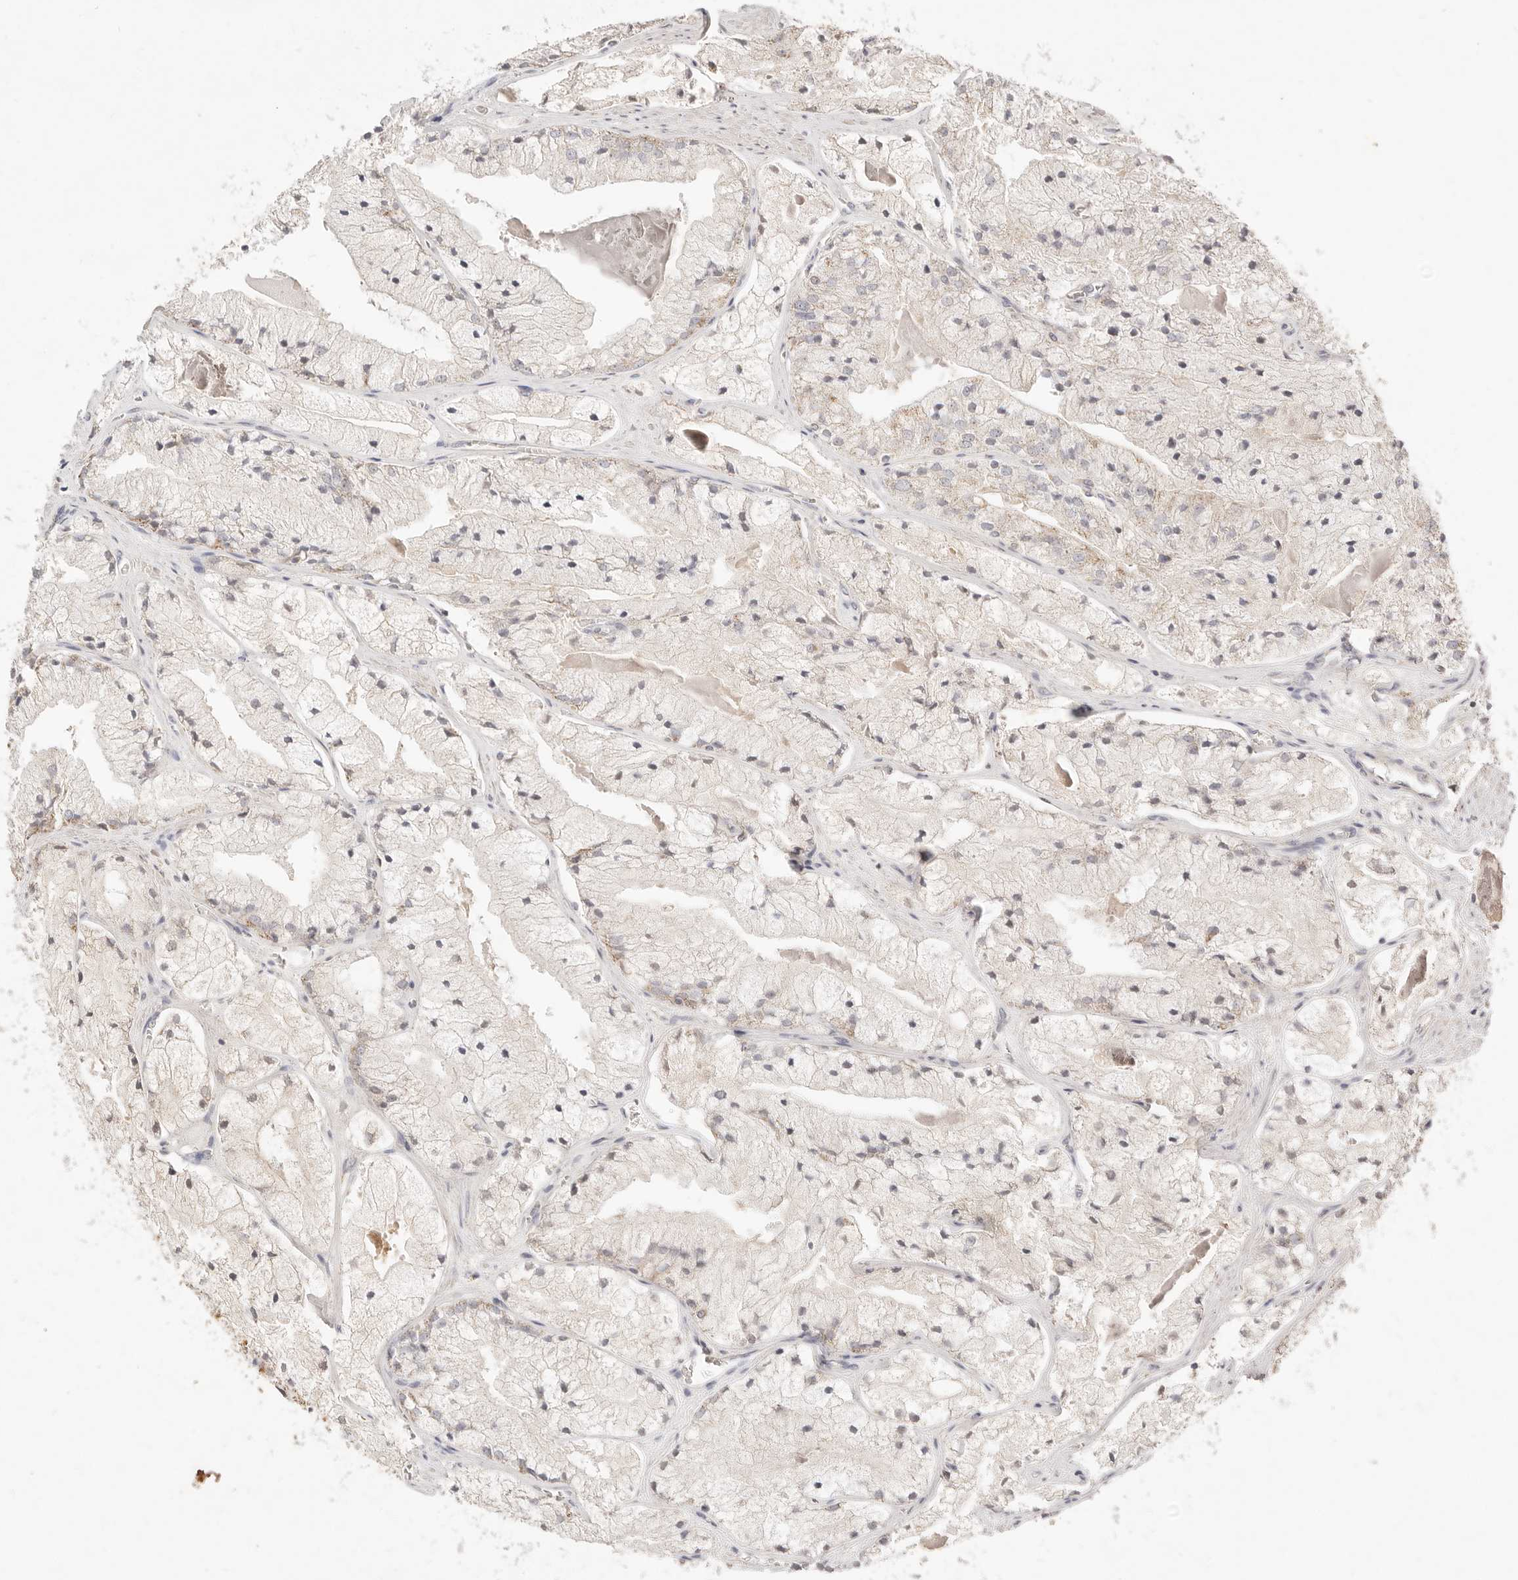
{"staining": {"intensity": "weak", "quantity": "<25%", "location": "cytoplasmic/membranous"}, "tissue": "prostate cancer", "cell_type": "Tumor cells", "image_type": "cancer", "snomed": [{"axis": "morphology", "description": "Adenocarcinoma, High grade"}, {"axis": "topography", "description": "Prostate"}], "caption": "A high-resolution histopathology image shows immunohistochemistry (IHC) staining of prostate cancer, which shows no significant staining in tumor cells.", "gene": "ACOX1", "patient": {"sex": "male", "age": 50}}